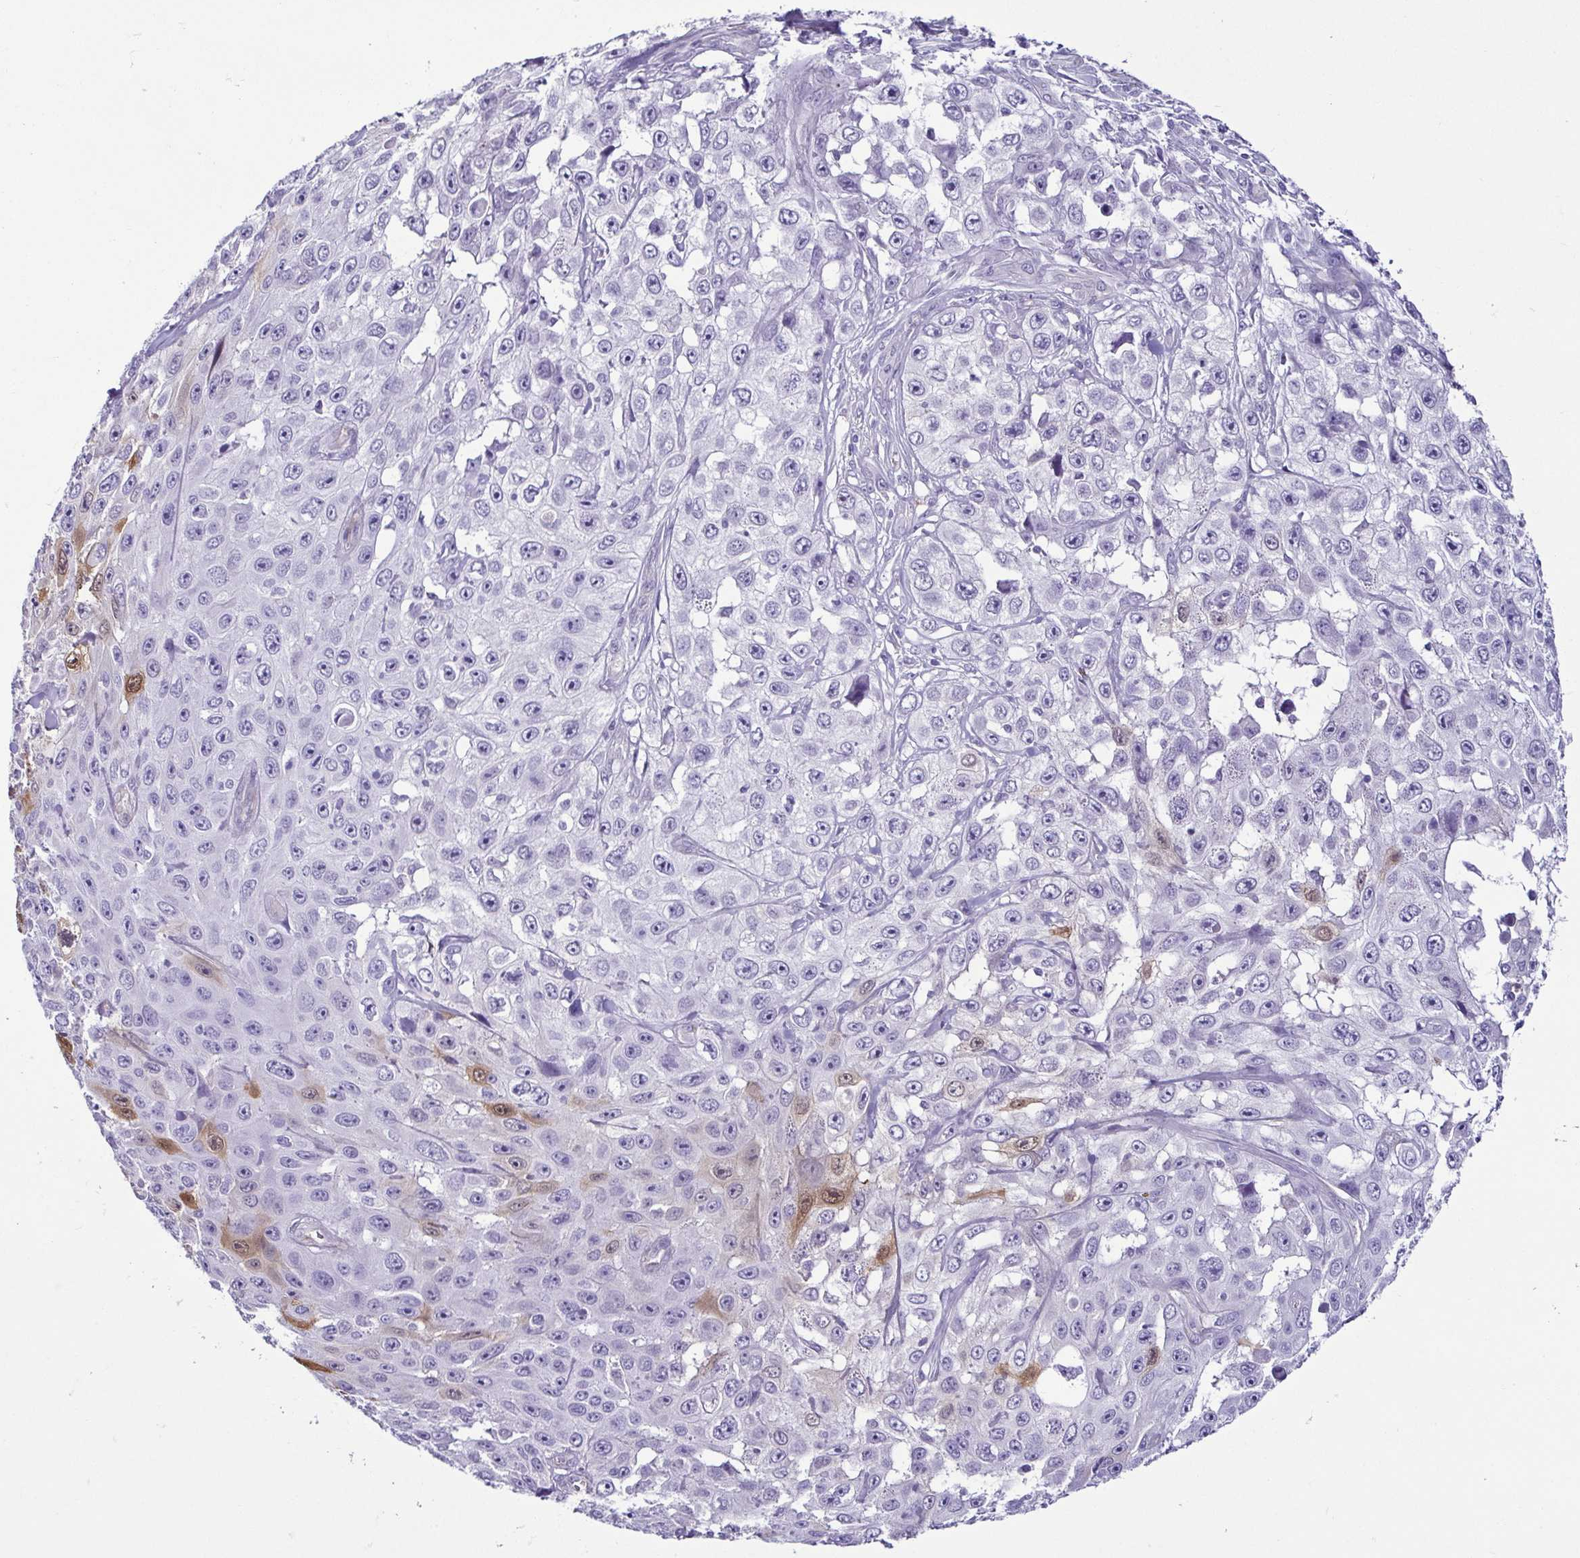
{"staining": {"intensity": "moderate", "quantity": "<25%", "location": "cytoplasmic/membranous,nuclear"}, "tissue": "skin cancer", "cell_type": "Tumor cells", "image_type": "cancer", "snomed": [{"axis": "morphology", "description": "Squamous cell carcinoma, NOS"}, {"axis": "topography", "description": "Skin"}], "caption": "Brown immunohistochemical staining in human skin cancer reveals moderate cytoplasmic/membranous and nuclear expression in about <25% of tumor cells. (Stains: DAB in brown, nuclei in blue, Microscopy: brightfield microscopy at high magnification).", "gene": "CASP14", "patient": {"sex": "male", "age": 82}}